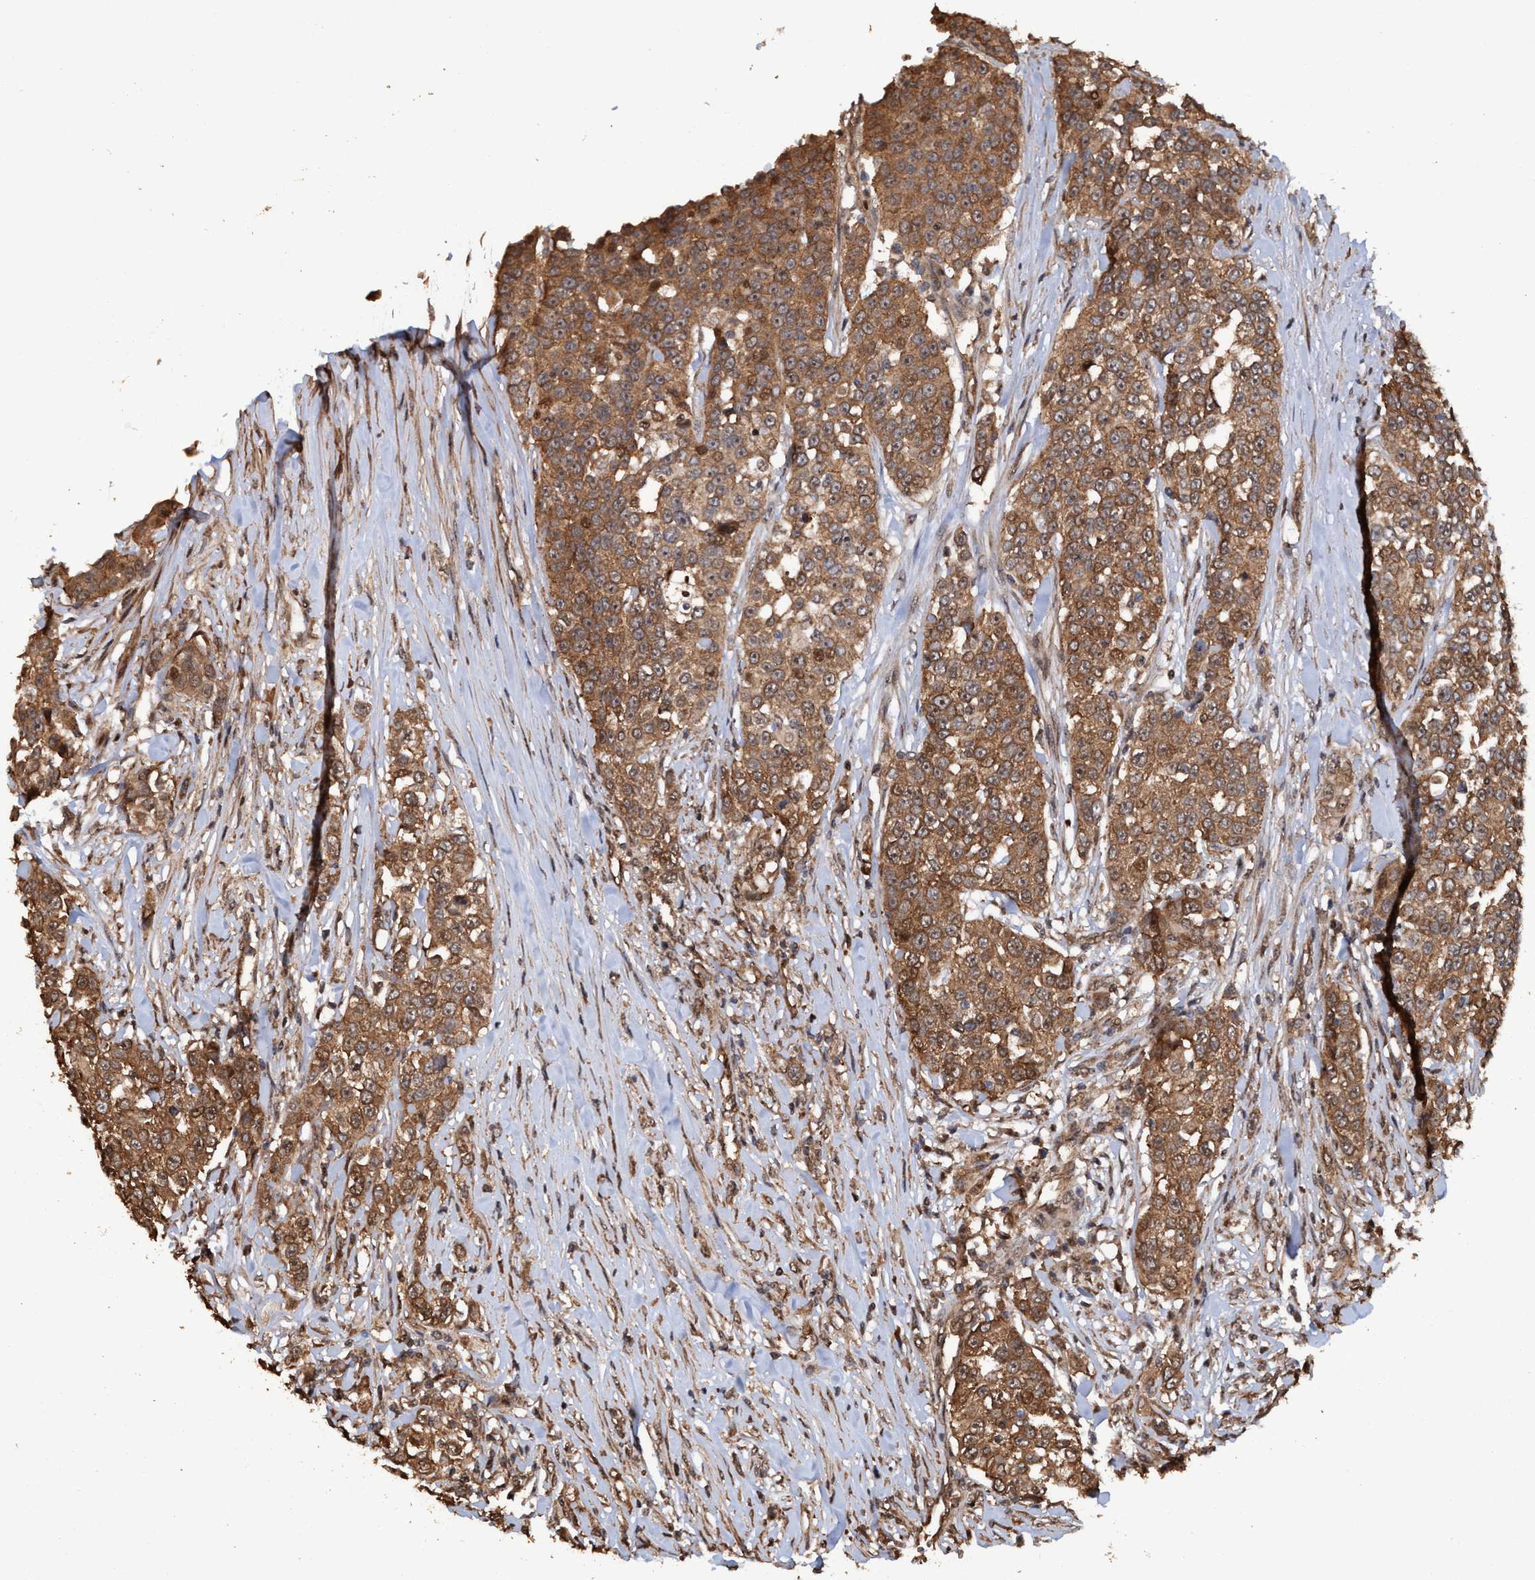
{"staining": {"intensity": "moderate", "quantity": ">75%", "location": "cytoplasmic/membranous,nuclear"}, "tissue": "urothelial cancer", "cell_type": "Tumor cells", "image_type": "cancer", "snomed": [{"axis": "morphology", "description": "Urothelial carcinoma, High grade"}, {"axis": "topography", "description": "Urinary bladder"}], "caption": "Moderate cytoplasmic/membranous and nuclear expression for a protein is identified in about >75% of tumor cells of urothelial cancer using immunohistochemistry.", "gene": "TRPC7", "patient": {"sex": "female", "age": 80}}